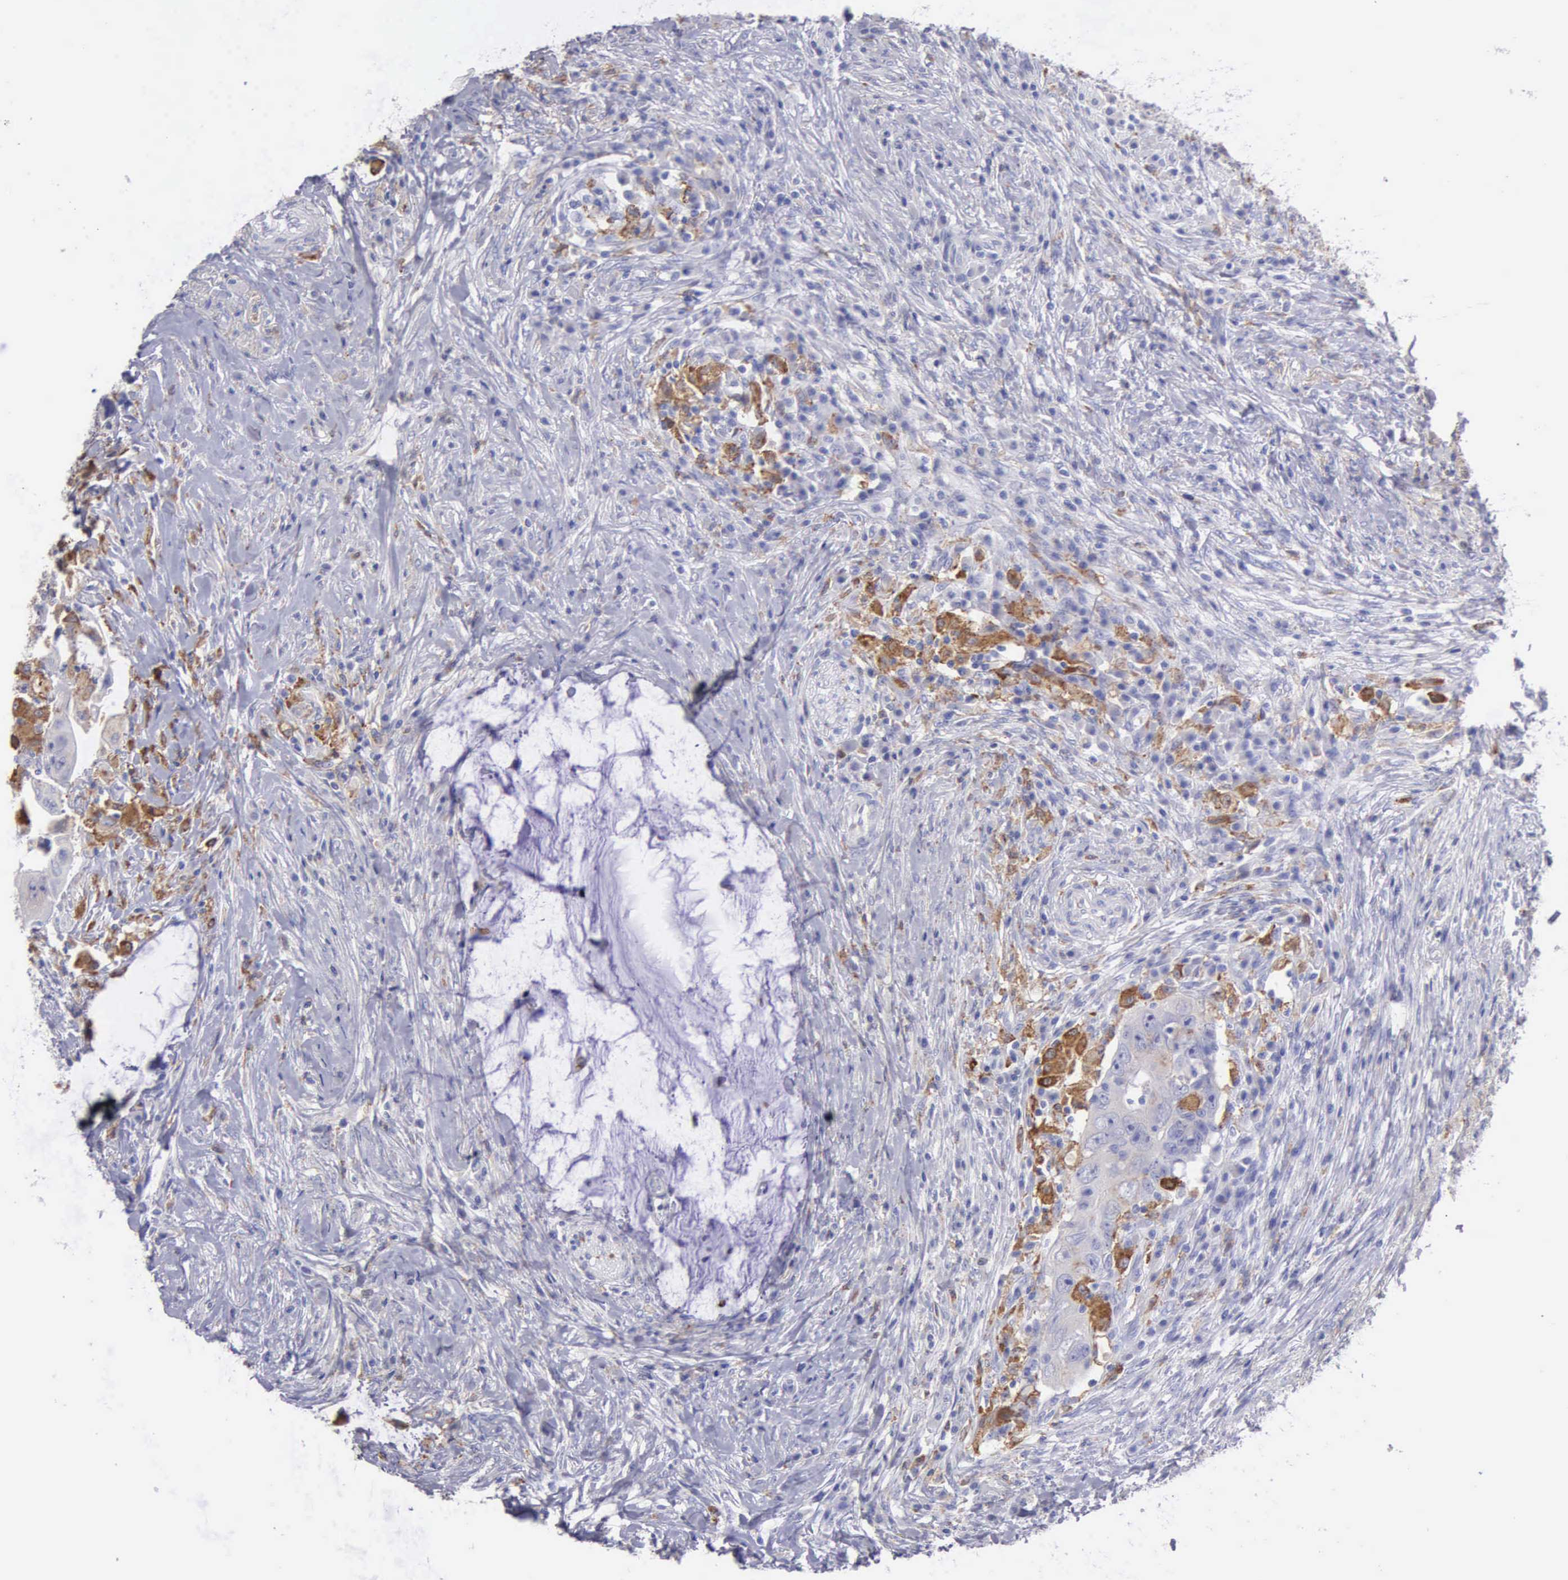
{"staining": {"intensity": "negative", "quantity": "none", "location": "none"}, "tissue": "colorectal cancer", "cell_type": "Tumor cells", "image_type": "cancer", "snomed": [{"axis": "morphology", "description": "Adenocarcinoma, NOS"}, {"axis": "topography", "description": "Rectum"}], "caption": "Colorectal cancer stained for a protein using IHC reveals no staining tumor cells.", "gene": "TYRP1", "patient": {"sex": "female", "age": 71}}